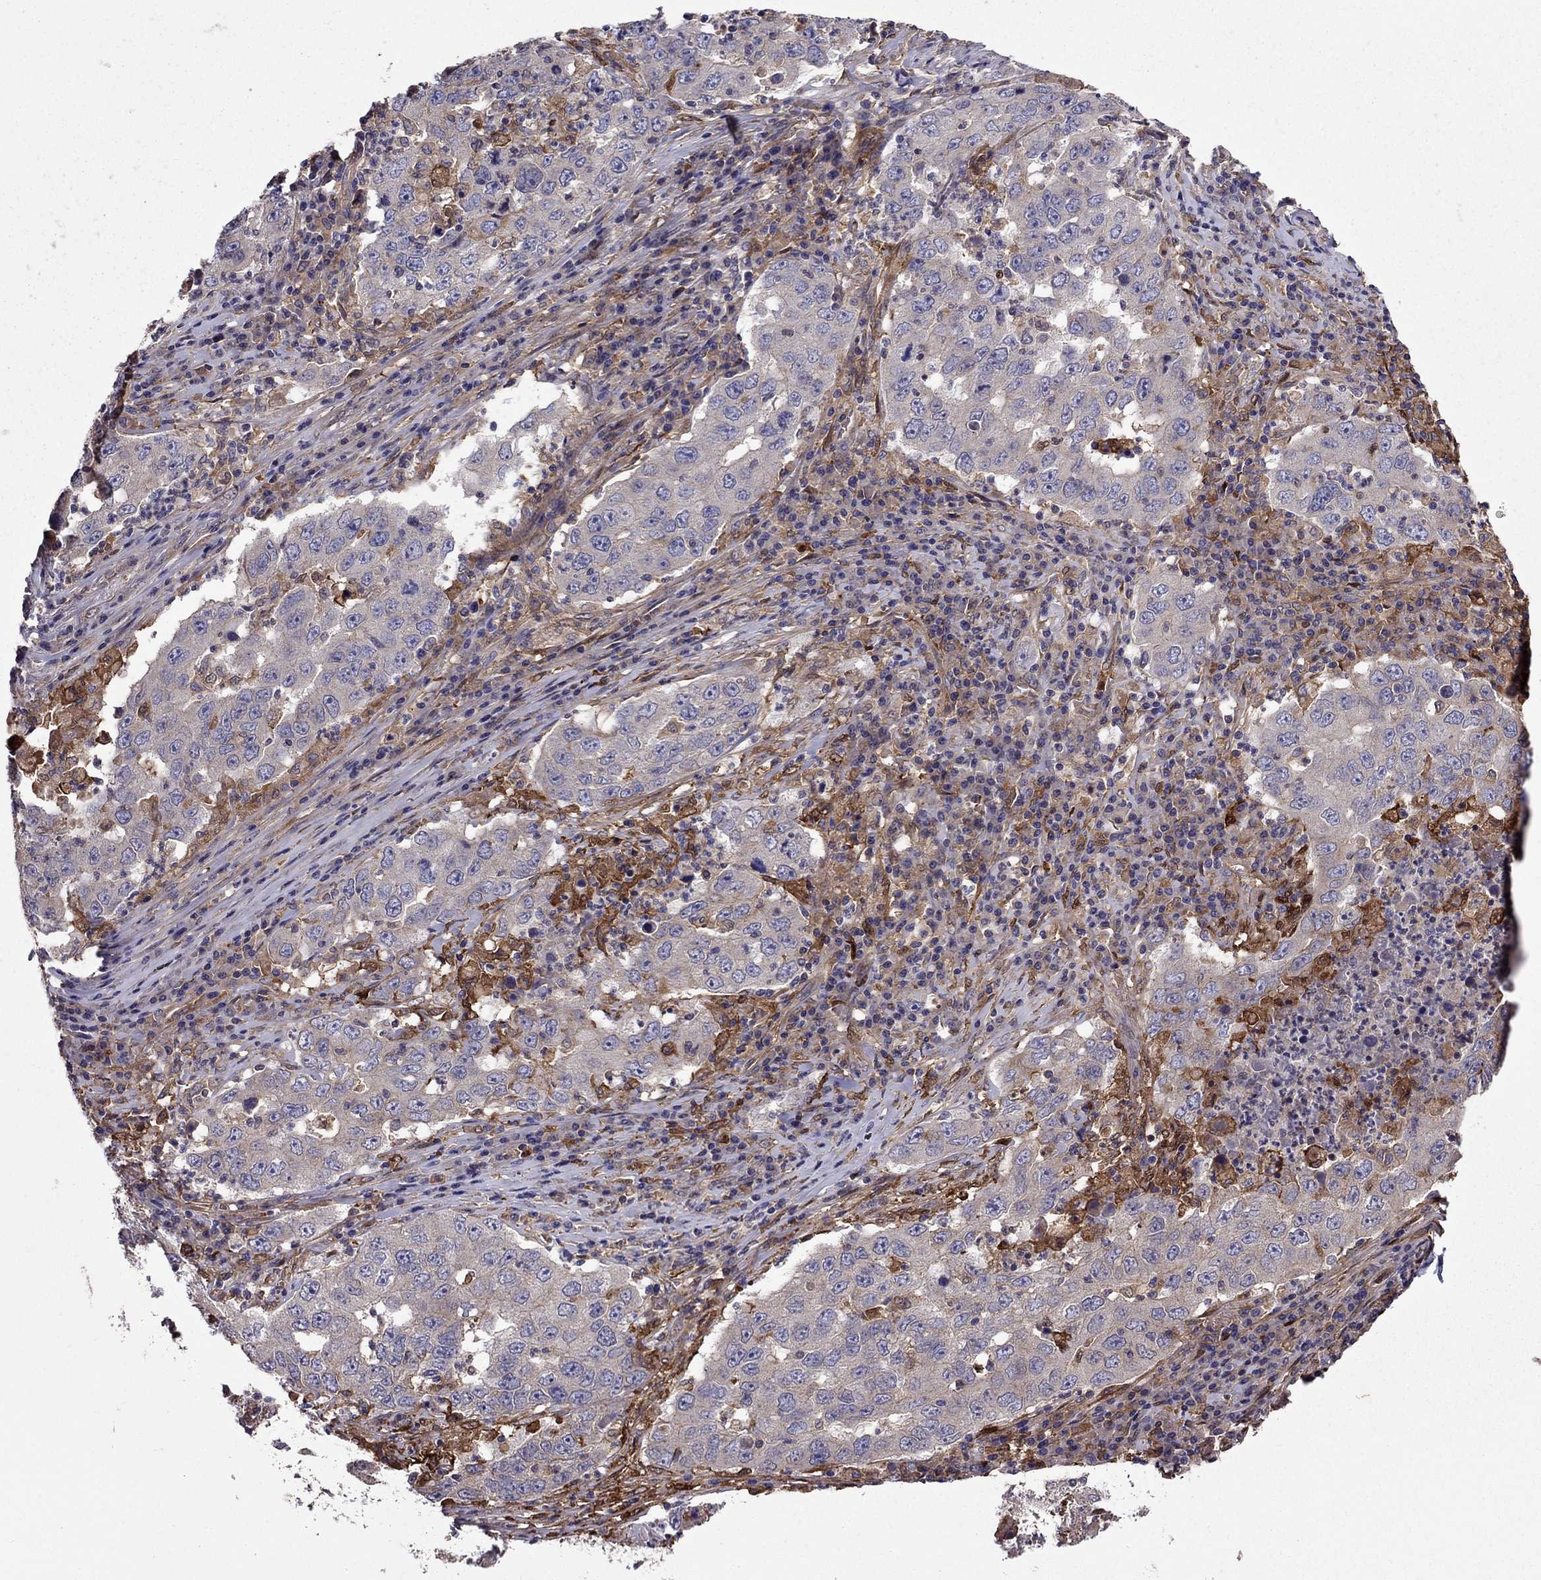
{"staining": {"intensity": "negative", "quantity": "none", "location": "none"}, "tissue": "lung cancer", "cell_type": "Tumor cells", "image_type": "cancer", "snomed": [{"axis": "morphology", "description": "Adenocarcinoma, NOS"}, {"axis": "topography", "description": "Lung"}], "caption": "IHC photomicrograph of human lung adenocarcinoma stained for a protein (brown), which demonstrates no positivity in tumor cells.", "gene": "ITGB1", "patient": {"sex": "male", "age": 73}}